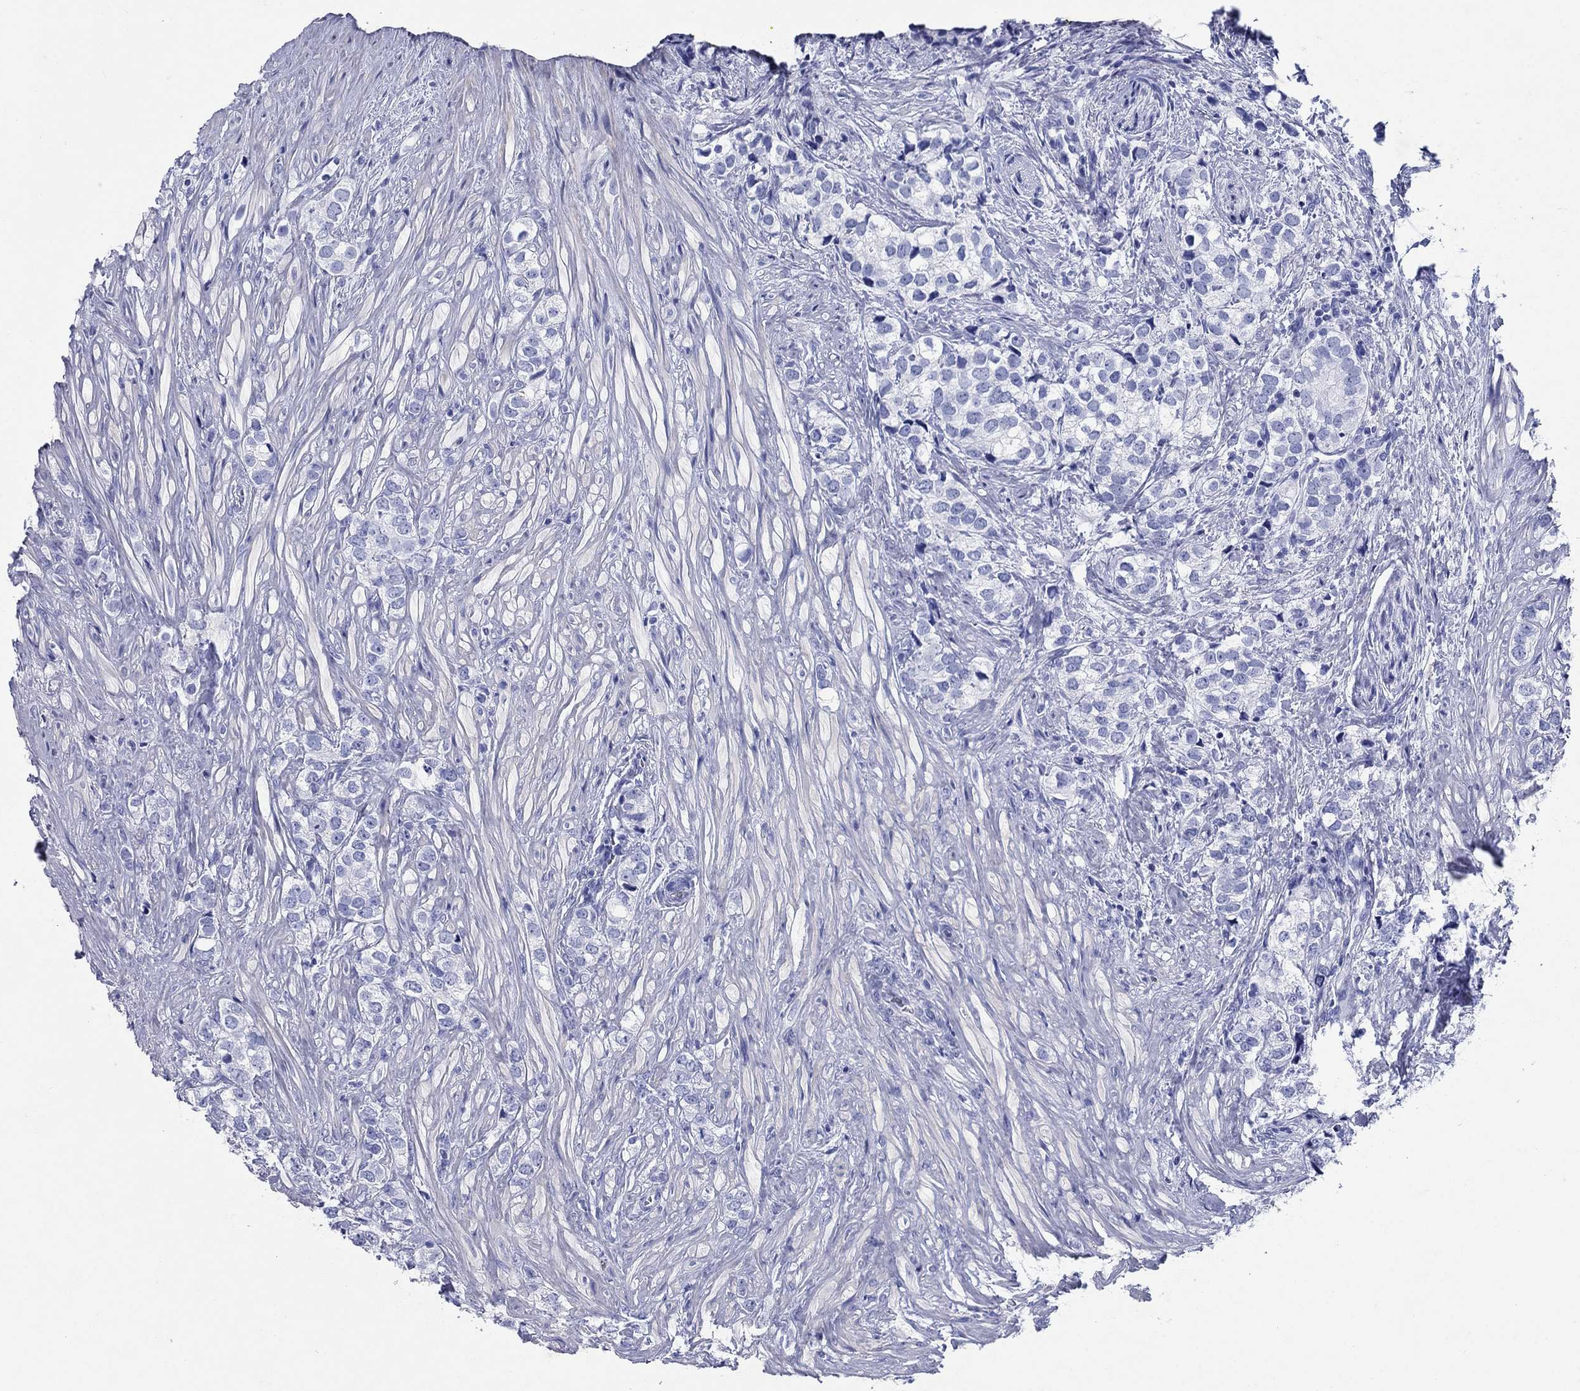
{"staining": {"intensity": "negative", "quantity": "none", "location": "none"}, "tissue": "prostate cancer", "cell_type": "Tumor cells", "image_type": "cancer", "snomed": [{"axis": "morphology", "description": "Adenocarcinoma, NOS"}, {"axis": "topography", "description": "Prostate and seminal vesicle, NOS"}], "caption": "Photomicrograph shows no protein expression in tumor cells of prostate adenocarcinoma tissue.", "gene": "AZU1", "patient": {"sex": "male", "age": 63}}